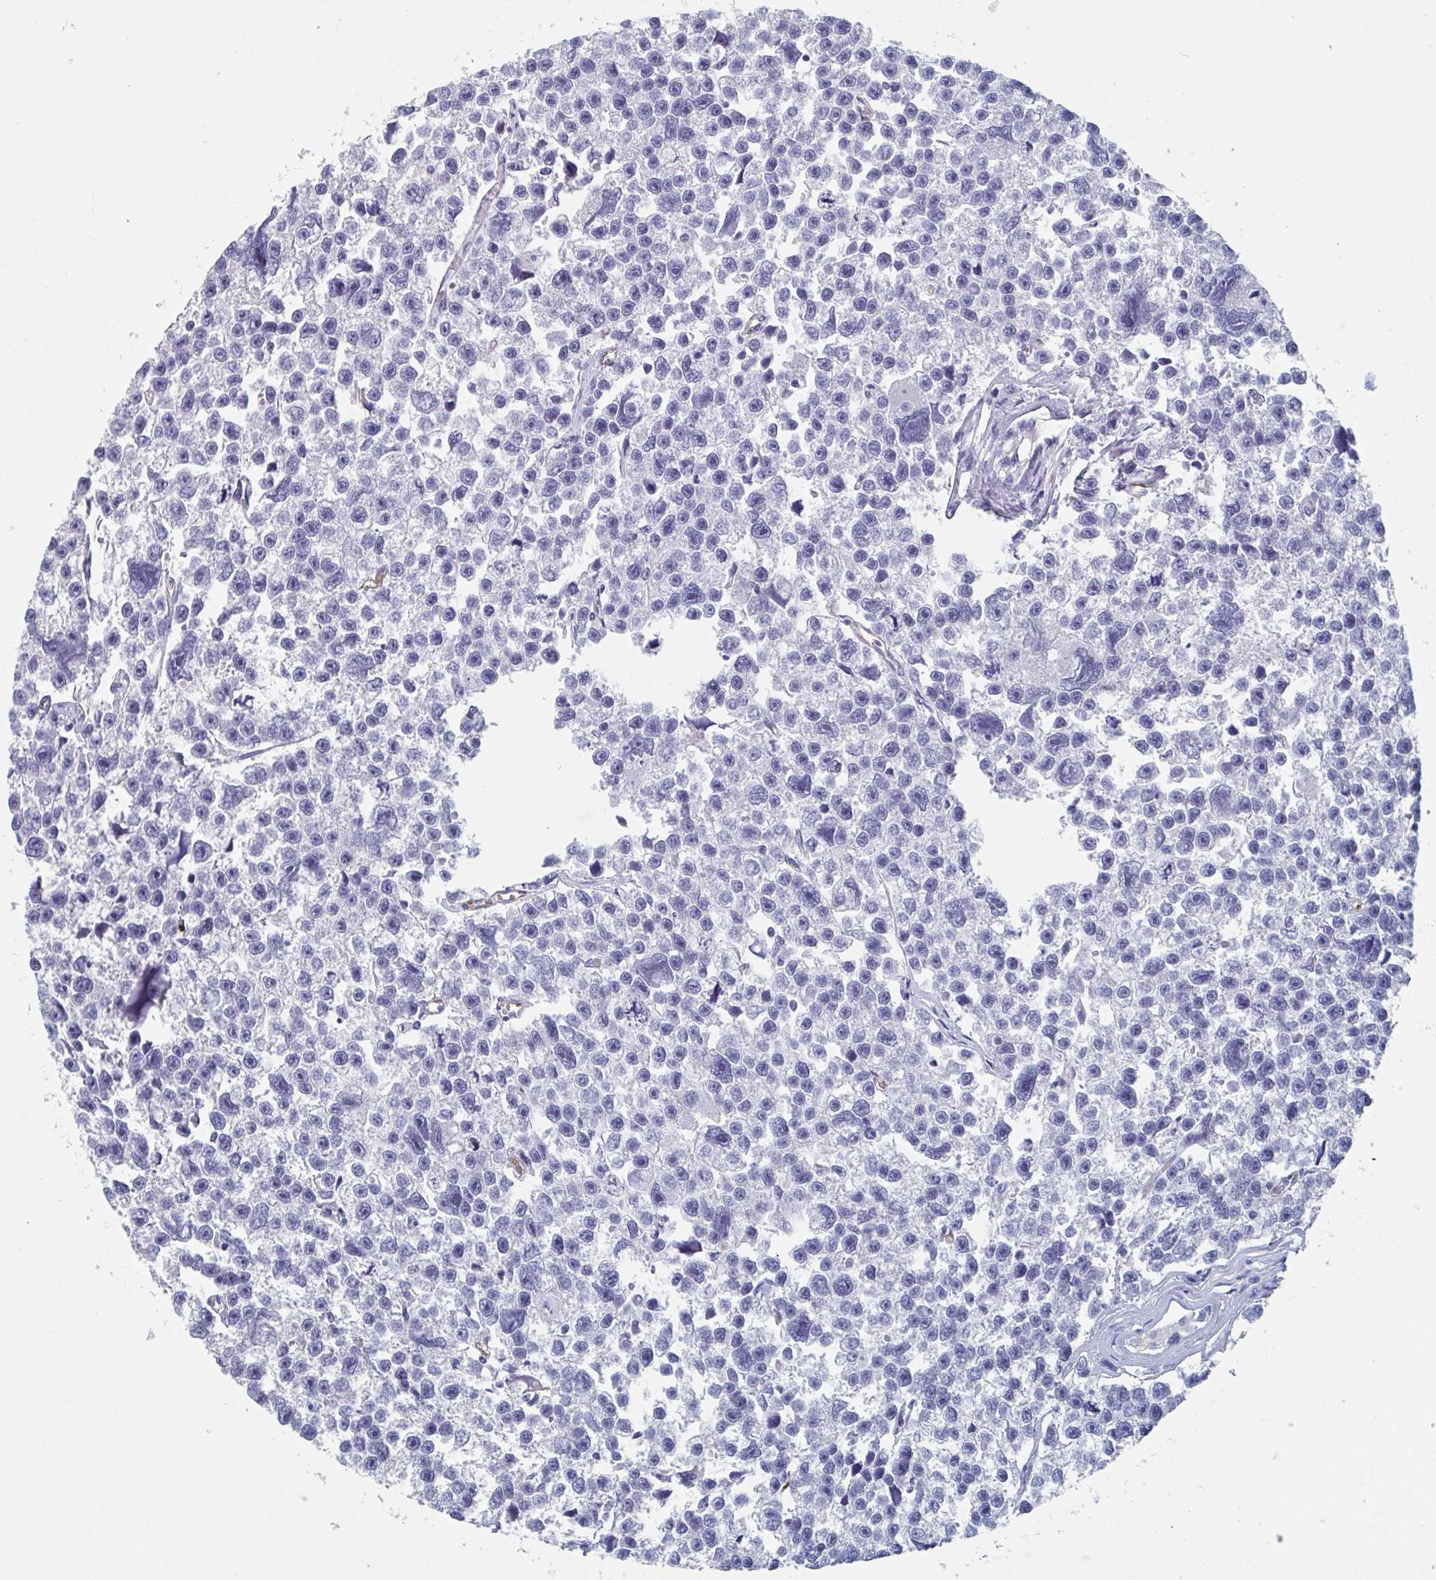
{"staining": {"intensity": "negative", "quantity": "none", "location": "none"}, "tissue": "testis cancer", "cell_type": "Tumor cells", "image_type": "cancer", "snomed": [{"axis": "morphology", "description": "Seminoma, NOS"}, {"axis": "topography", "description": "Testis"}], "caption": "This is a photomicrograph of IHC staining of testis cancer (seminoma), which shows no staining in tumor cells.", "gene": "ABHD16A", "patient": {"sex": "male", "age": 26}}